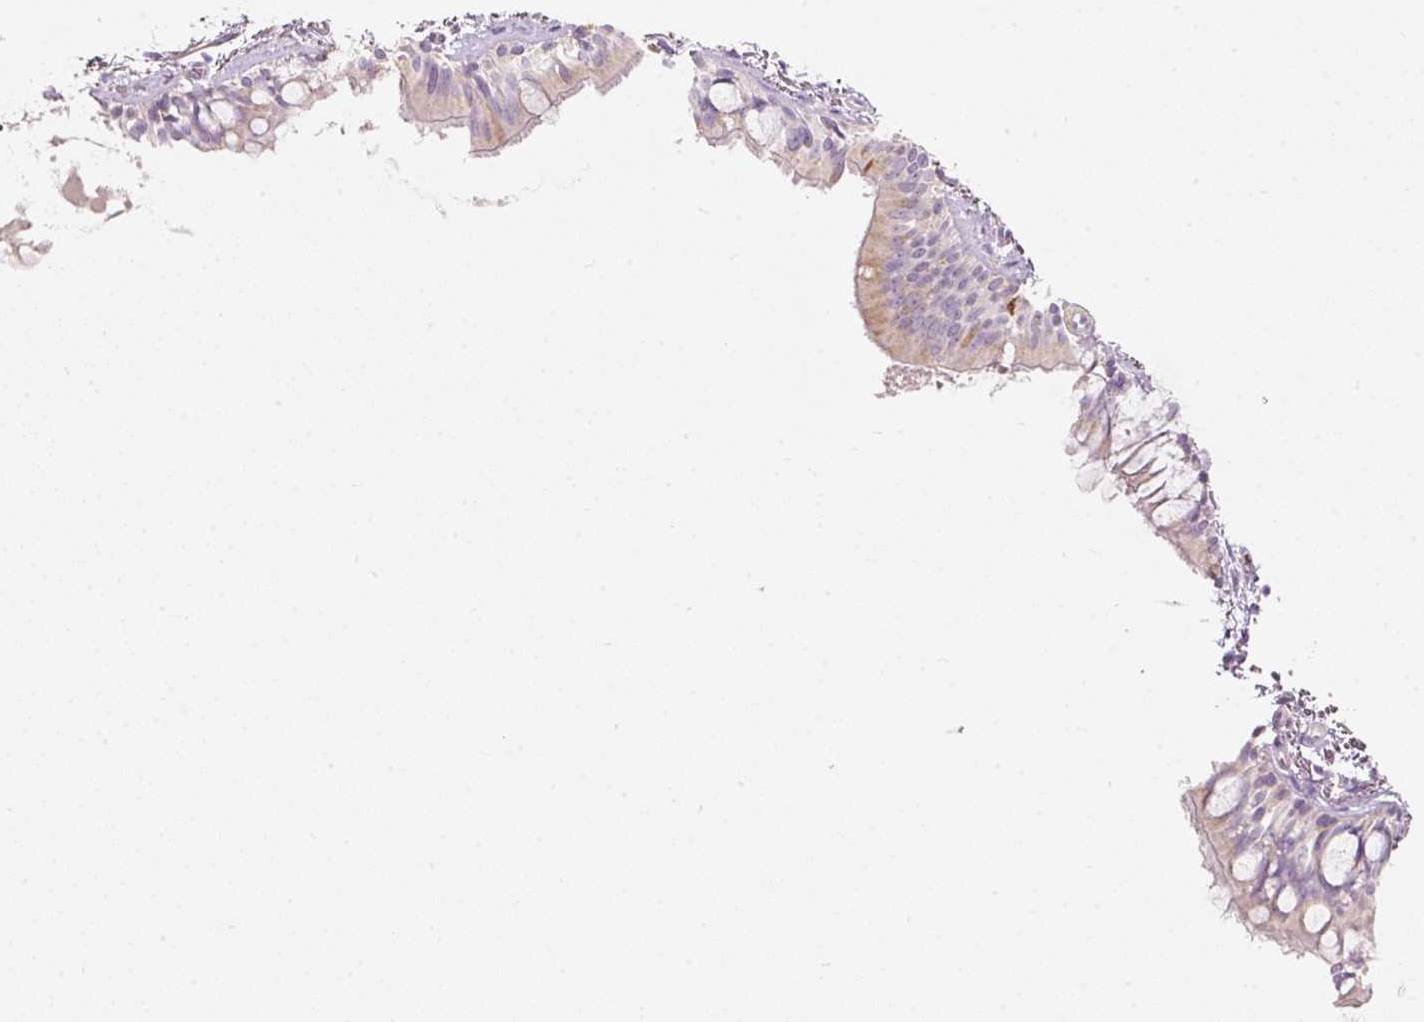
{"staining": {"intensity": "moderate", "quantity": "<25%", "location": "cytoplasmic/membranous"}, "tissue": "bronchus", "cell_type": "Respiratory epithelial cells", "image_type": "normal", "snomed": [{"axis": "morphology", "description": "Normal tissue, NOS"}, {"axis": "topography", "description": "Bronchus"}], "caption": "IHC (DAB (3,3'-diaminobenzidine)) staining of benign human bronchus demonstrates moderate cytoplasmic/membranous protein staining in about <25% of respiratory epithelial cells.", "gene": "MTHFD2", "patient": {"sex": "male", "age": 70}}